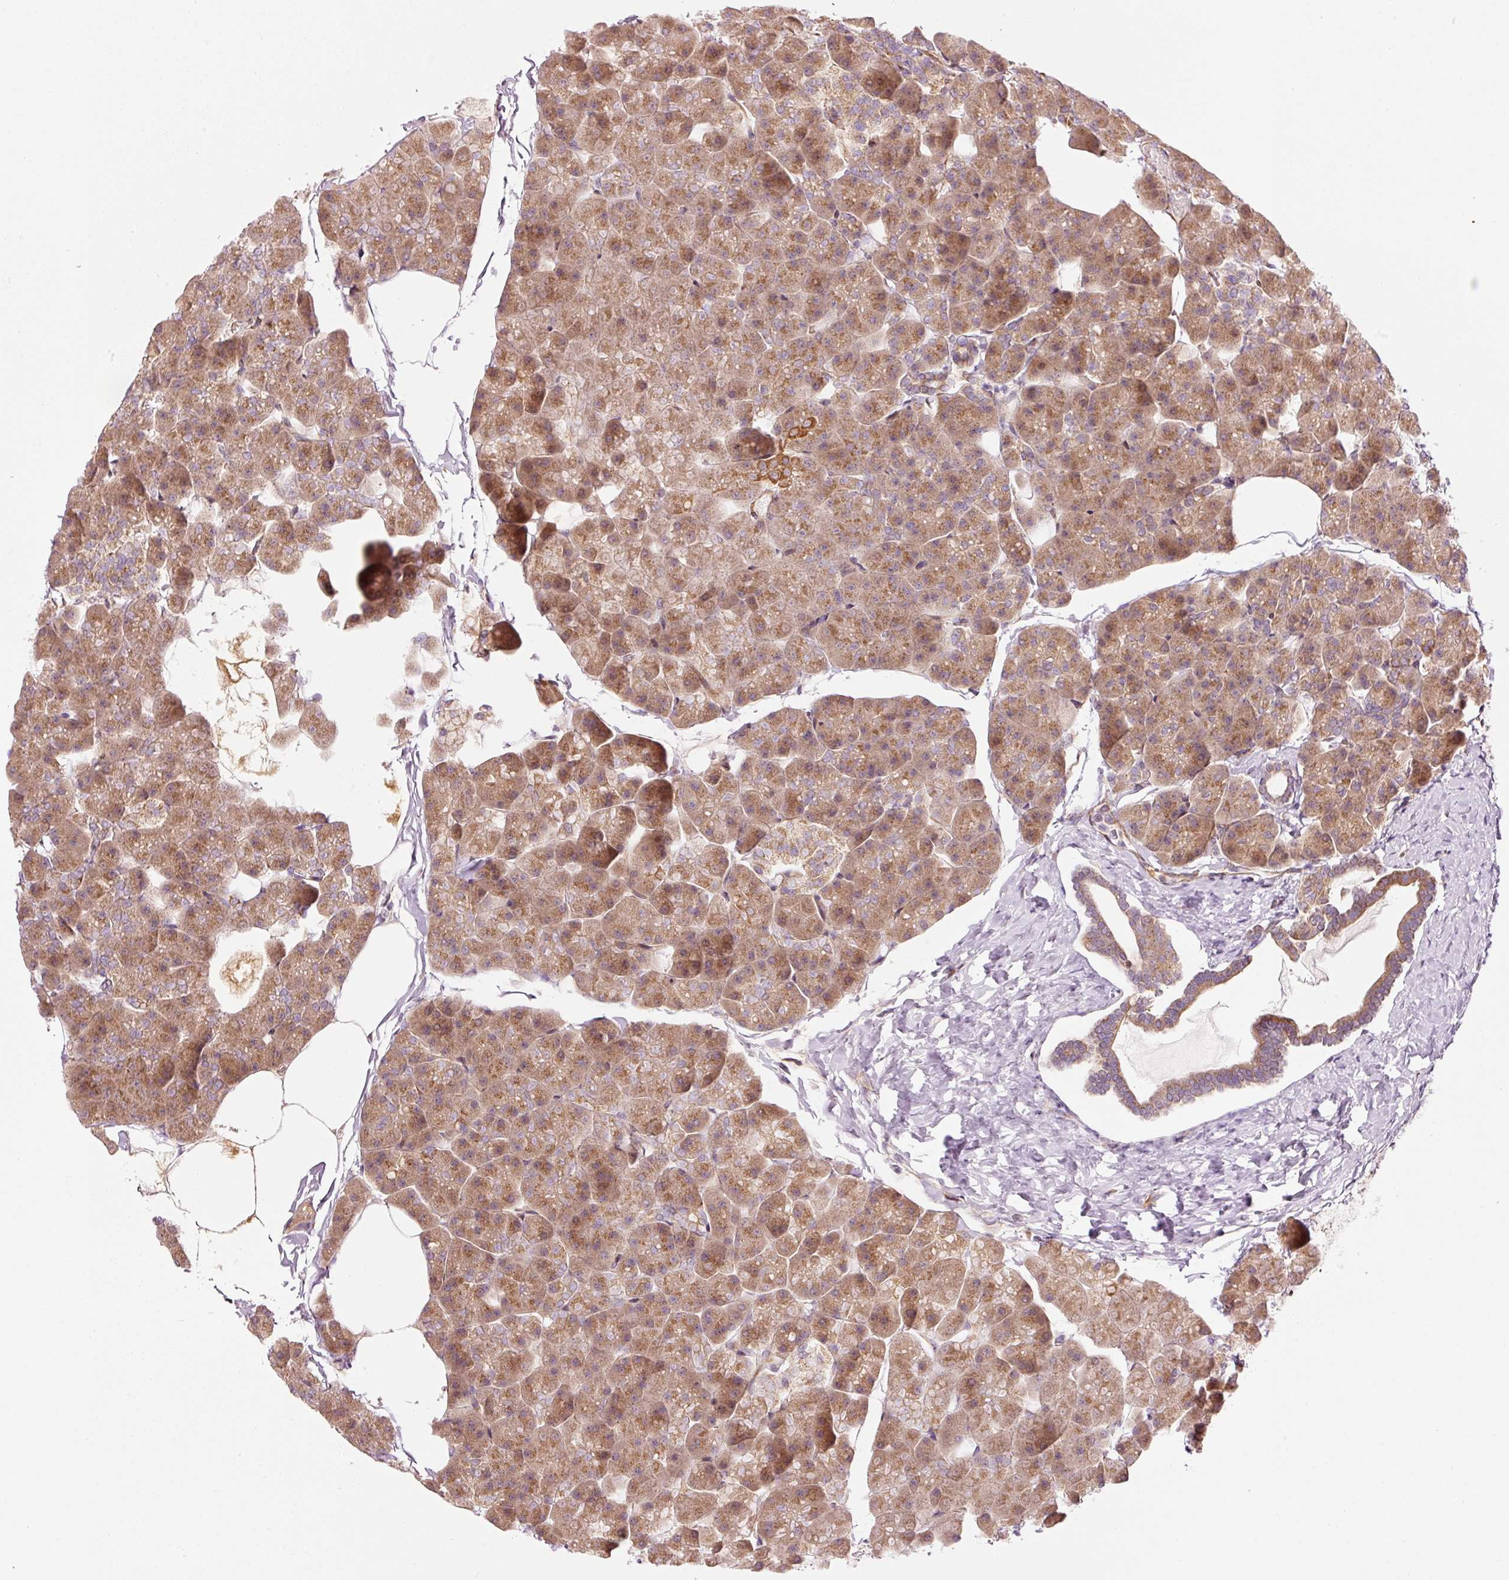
{"staining": {"intensity": "strong", "quantity": ">75%", "location": "cytoplasmic/membranous,nuclear"}, "tissue": "pancreas", "cell_type": "Exocrine glandular cells", "image_type": "normal", "snomed": [{"axis": "morphology", "description": "Normal tissue, NOS"}, {"axis": "topography", "description": "Pancreas"}], "caption": "Immunohistochemical staining of normal human pancreas displays high levels of strong cytoplasmic/membranous,nuclear positivity in approximately >75% of exocrine glandular cells.", "gene": "LIMK2", "patient": {"sex": "male", "age": 35}}